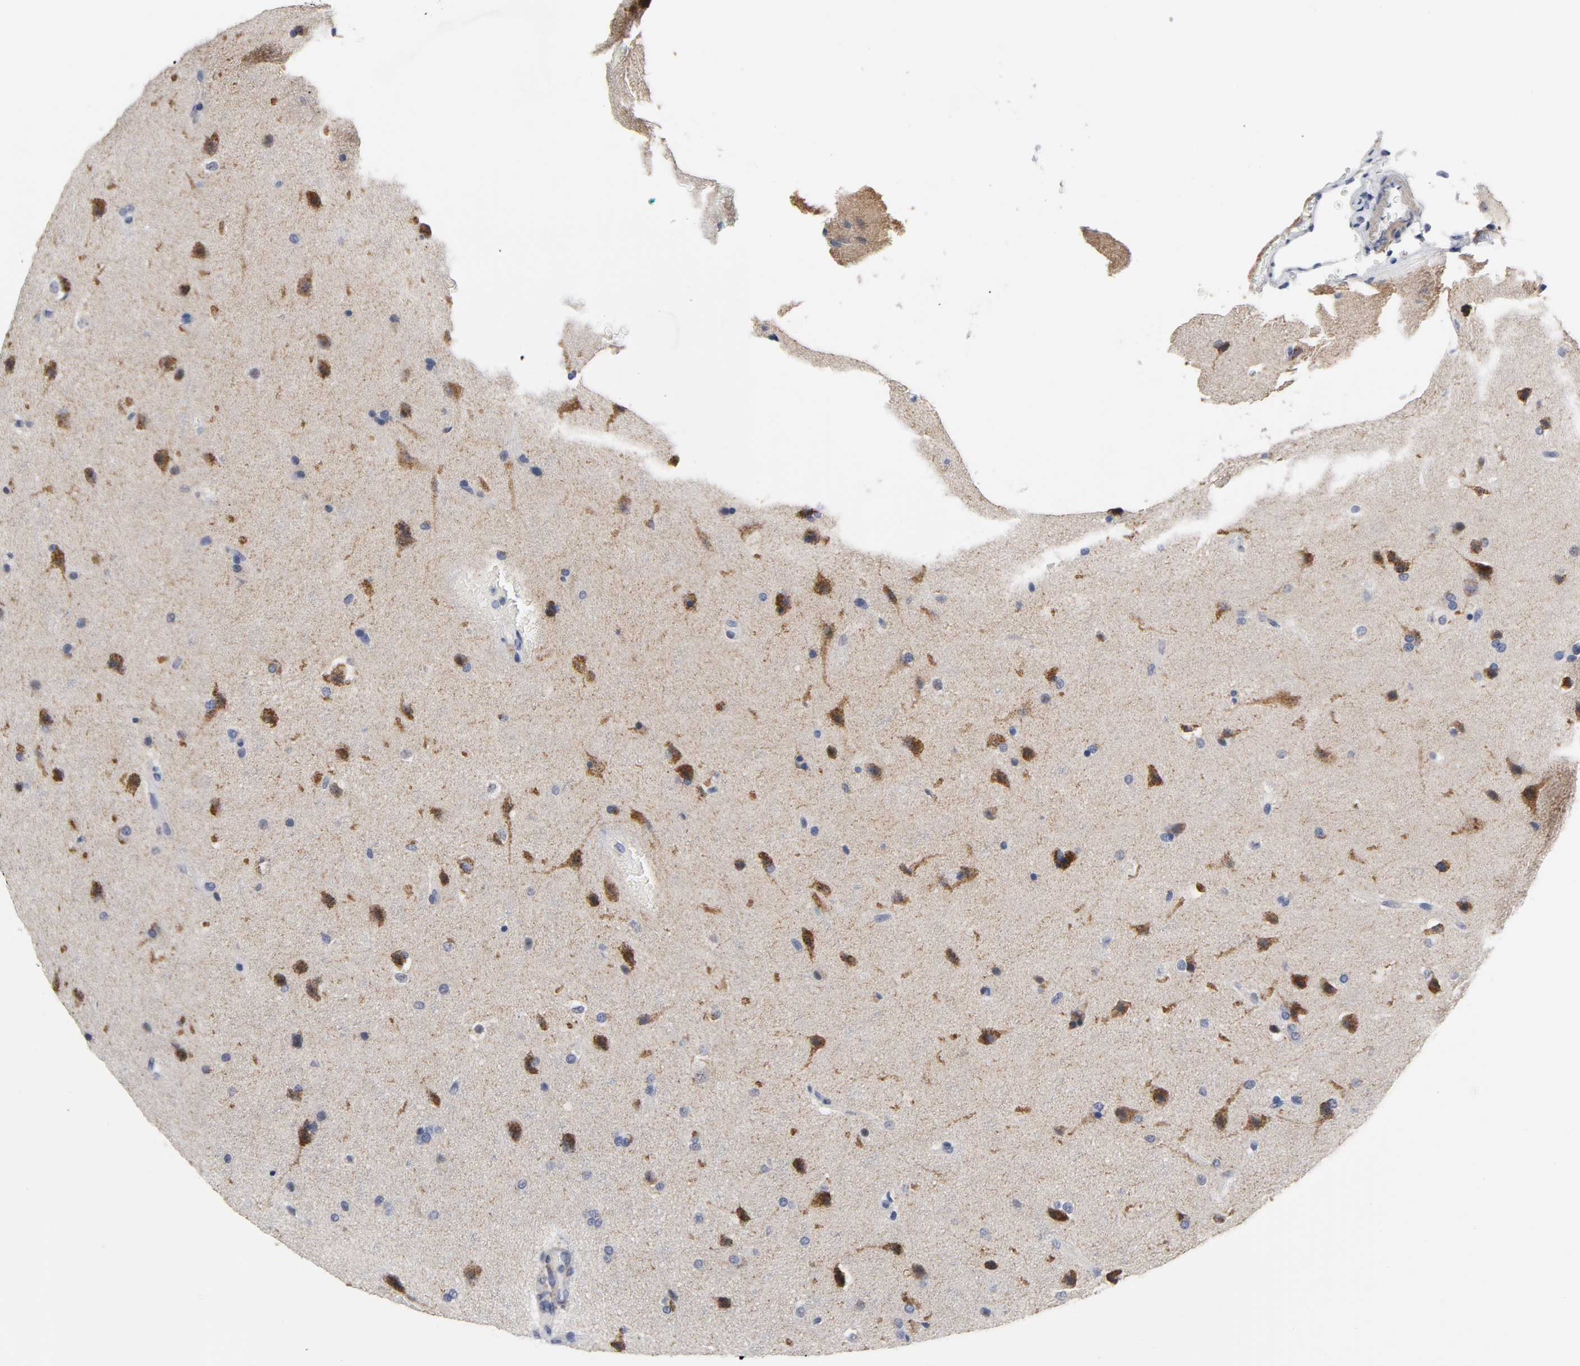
{"staining": {"intensity": "strong", "quantity": "25%-75%", "location": "cytoplasmic/membranous"}, "tissue": "glioma", "cell_type": "Tumor cells", "image_type": "cancer", "snomed": [{"axis": "morphology", "description": "Glioma, malignant, Low grade"}, {"axis": "topography", "description": "Cerebral cortex"}], "caption": "Immunohistochemistry (IHC) image of neoplastic tissue: human malignant low-grade glioma stained using immunohistochemistry (IHC) reveals high levels of strong protein expression localized specifically in the cytoplasmic/membranous of tumor cells, appearing as a cytoplasmic/membranous brown color.", "gene": "GRHL2", "patient": {"sex": "female", "age": 47}}